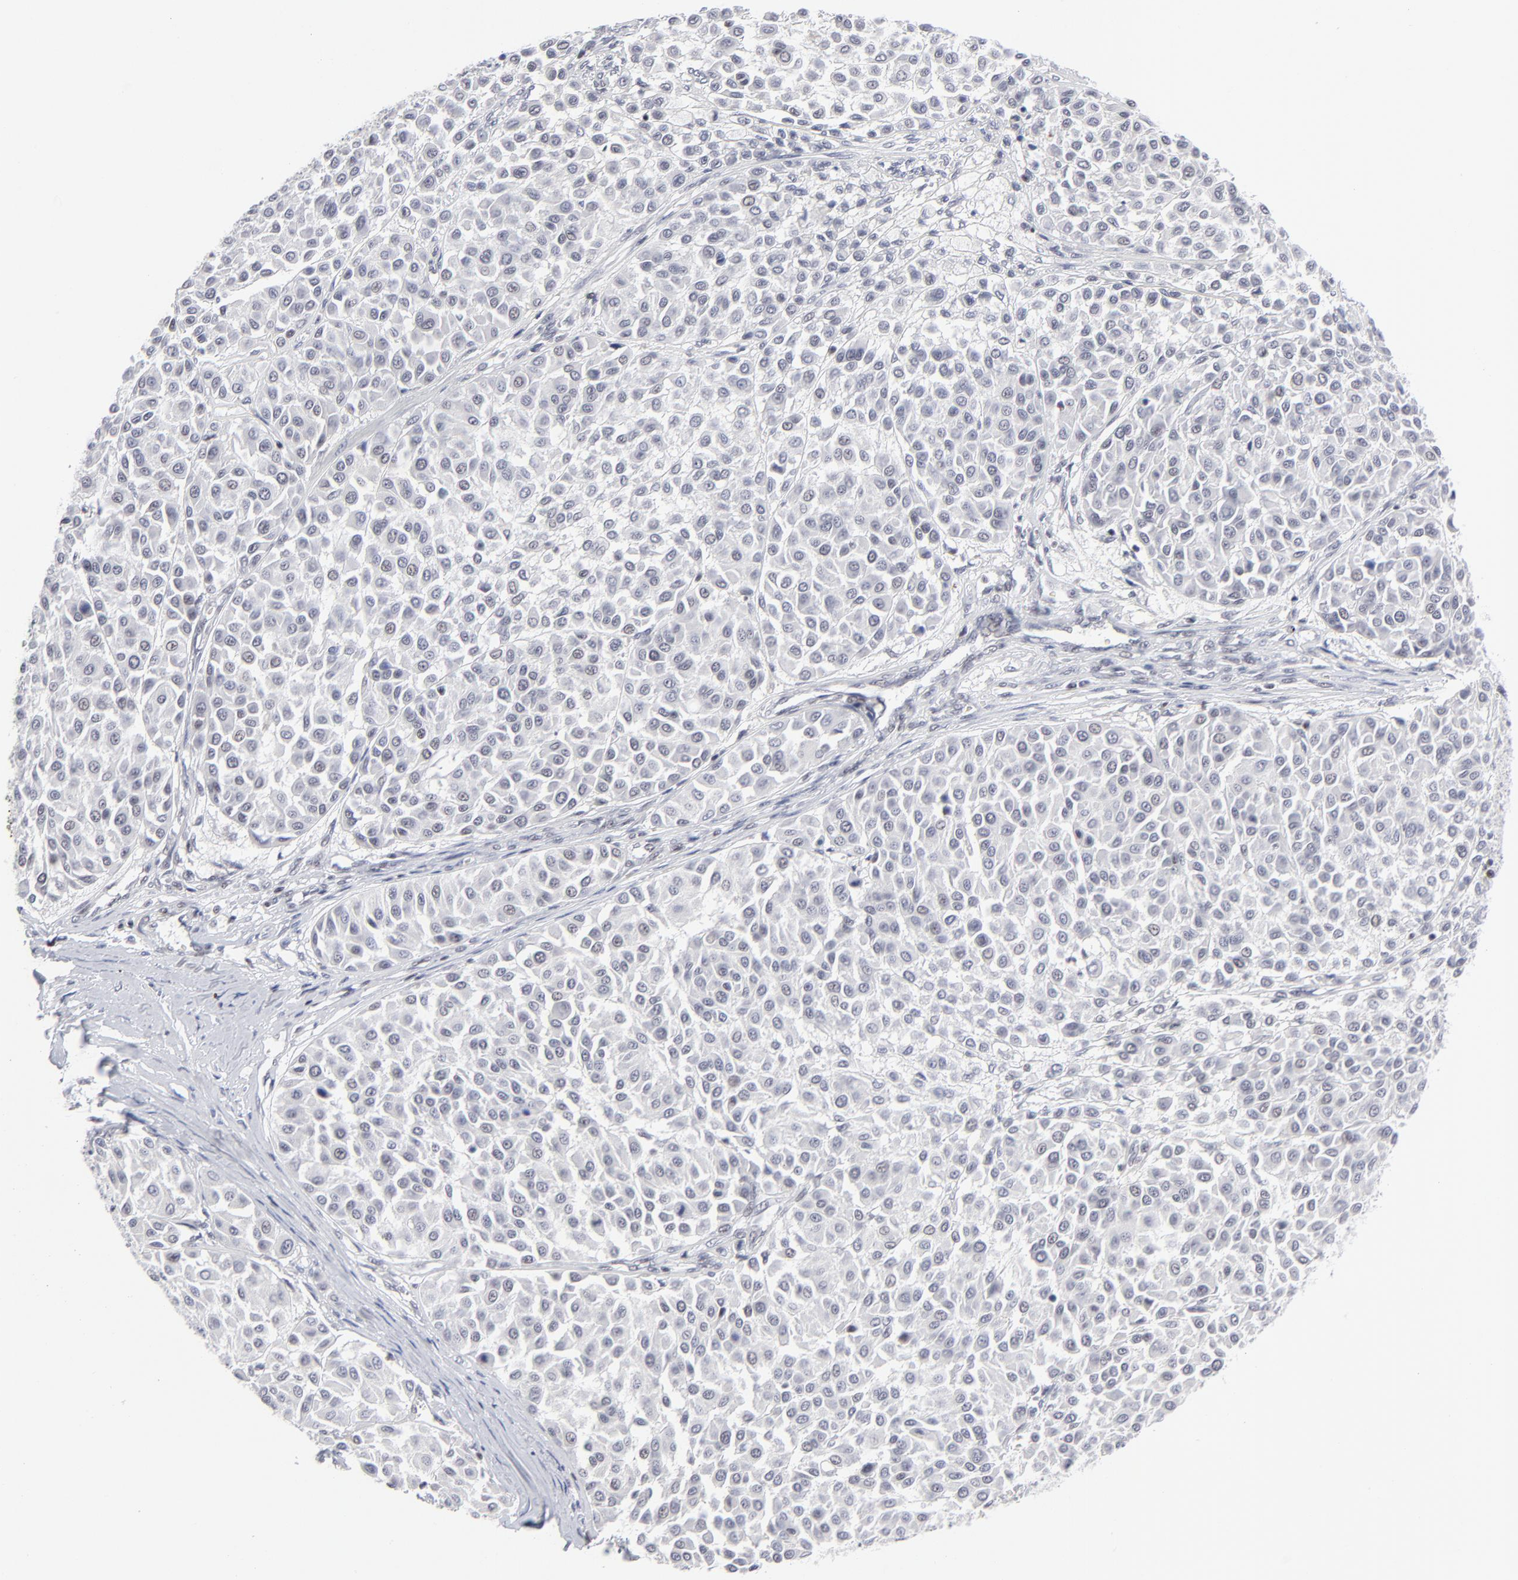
{"staining": {"intensity": "negative", "quantity": "none", "location": "none"}, "tissue": "melanoma", "cell_type": "Tumor cells", "image_type": "cancer", "snomed": [{"axis": "morphology", "description": "Malignant melanoma, Metastatic site"}, {"axis": "topography", "description": "Soft tissue"}], "caption": "Malignant melanoma (metastatic site) was stained to show a protein in brown. There is no significant positivity in tumor cells. (DAB (3,3'-diaminobenzidine) IHC visualized using brightfield microscopy, high magnification).", "gene": "SP2", "patient": {"sex": "male", "age": 41}}